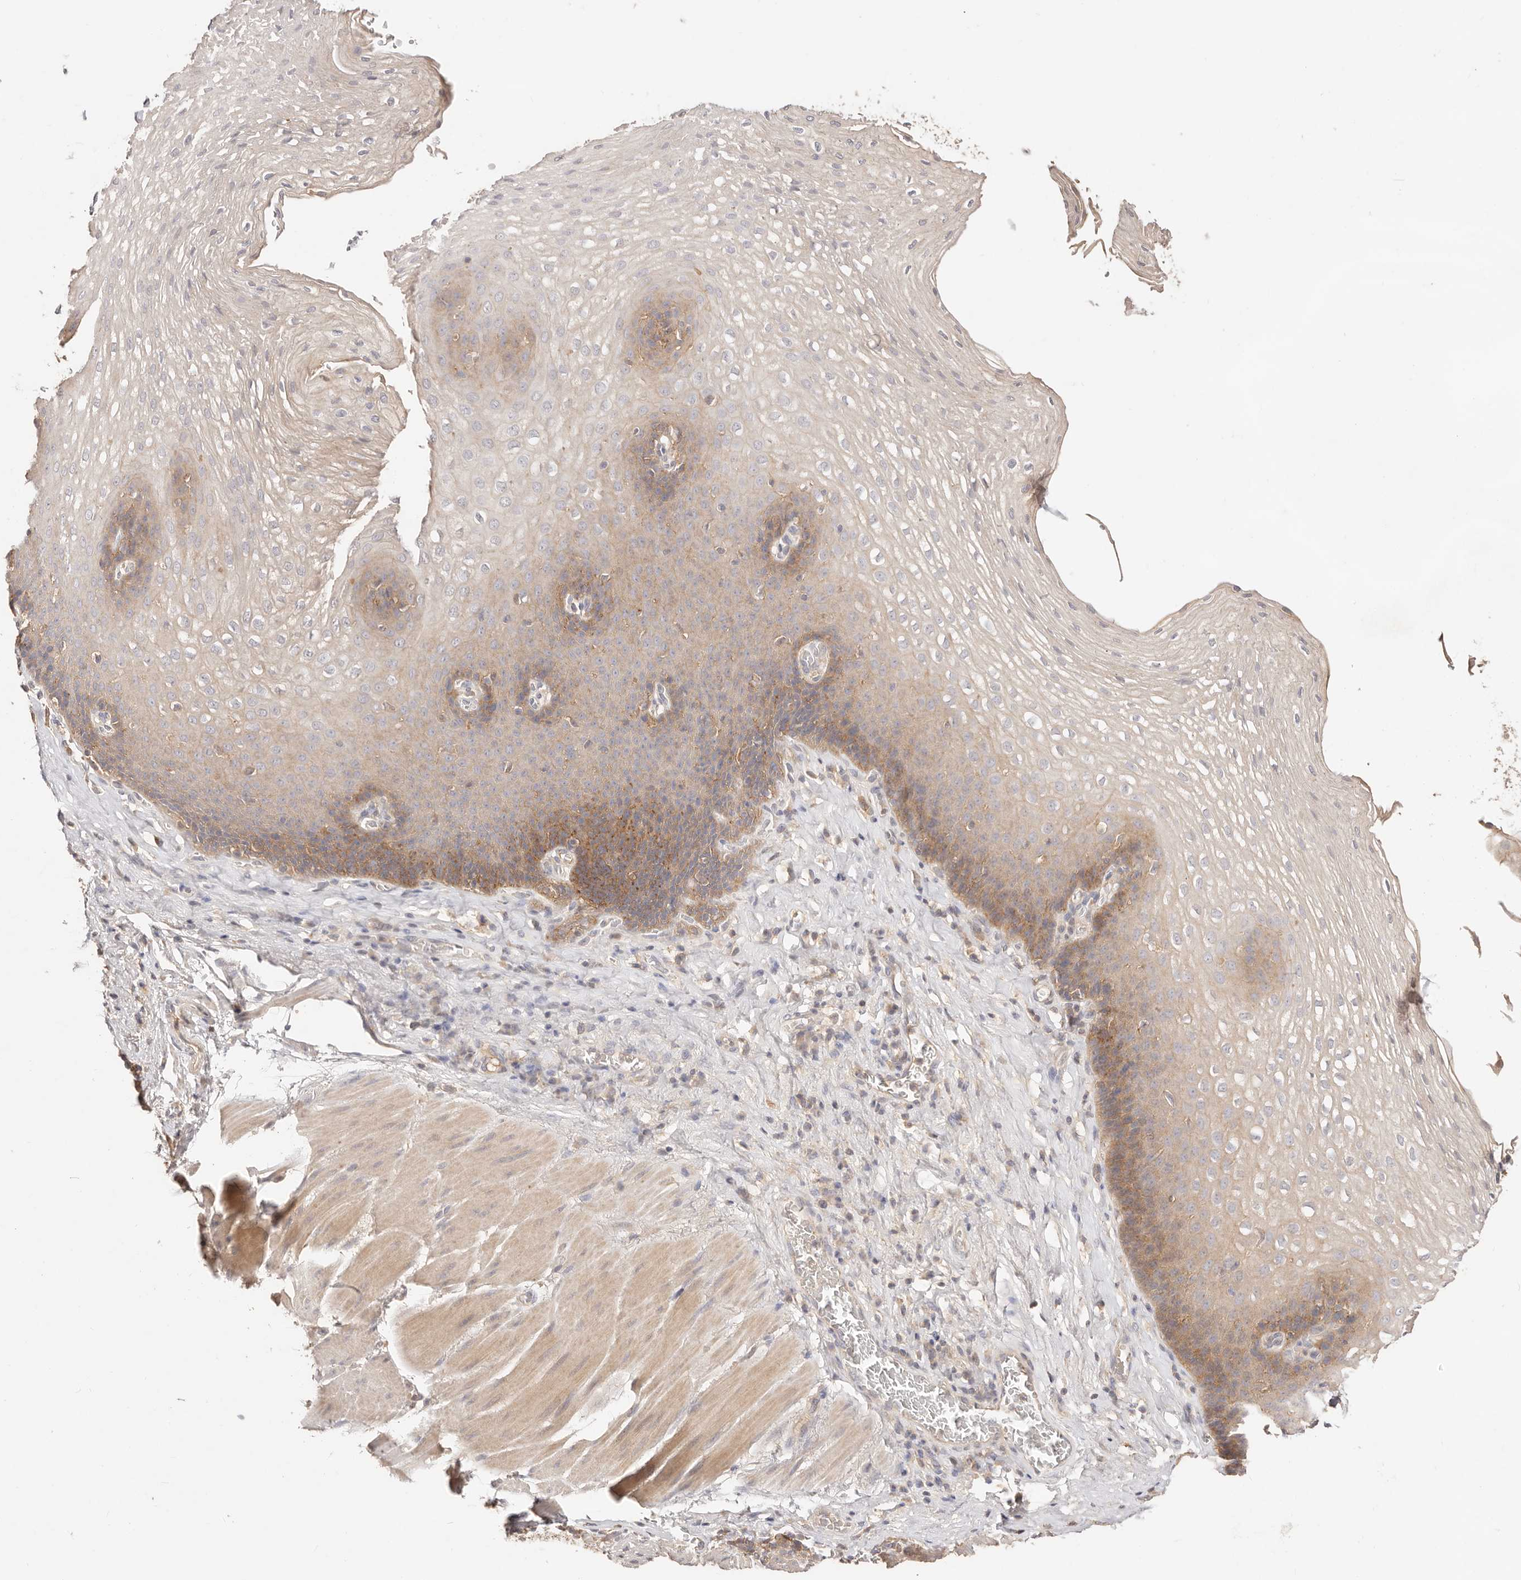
{"staining": {"intensity": "moderate", "quantity": "25%-75%", "location": "cytoplasmic/membranous"}, "tissue": "esophagus", "cell_type": "Squamous epithelial cells", "image_type": "normal", "snomed": [{"axis": "morphology", "description": "Normal tissue, NOS"}, {"axis": "topography", "description": "Esophagus"}], "caption": "Moderate cytoplasmic/membranous protein staining is identified in approximately 25%-75% of squamous epithelial cells in esophagus. (Brightfield microscopy of DAB IHC at high magnification).", "gene": "CXADR", "patient": {"sex": "female", "age": 66}}